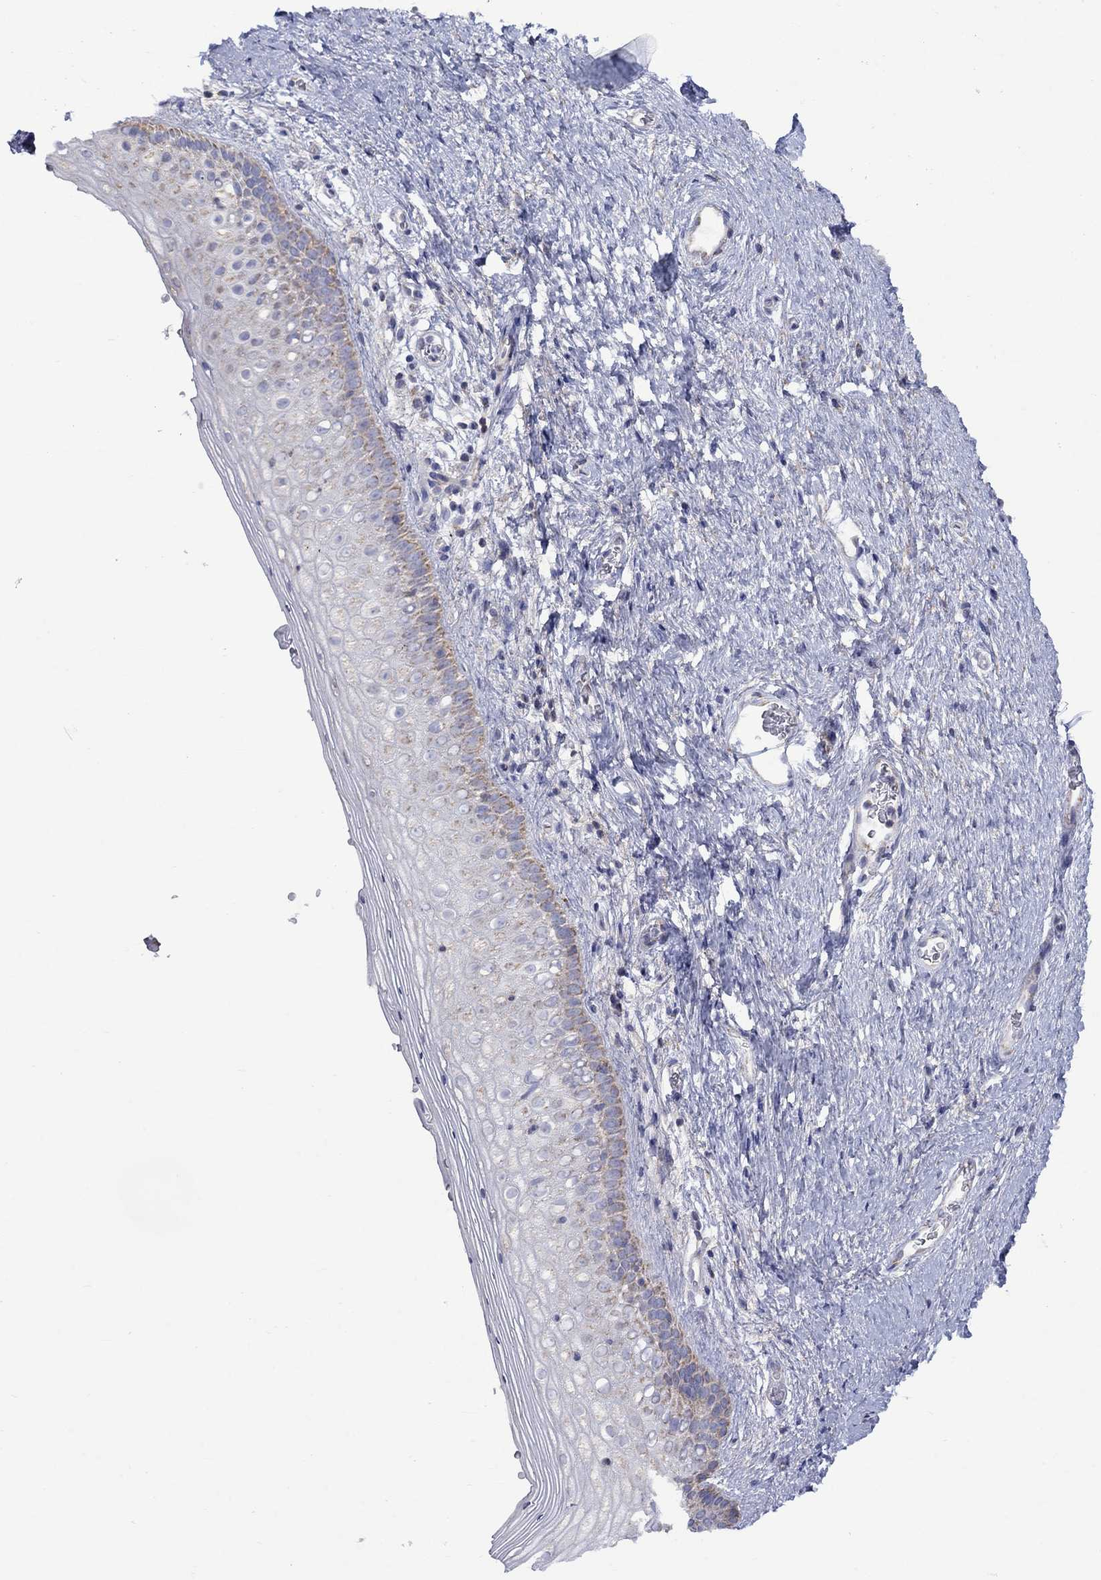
{"staining": {"intensity": "negative", "quantity": "none", "location": "none"}, "tissue": "vagina", "cell_type": "Squamous epithelial cells", "image_type": "normal", "snomed": [{"axis": "morphology", "description": "Normal tissue, NOS"}, {"axis": "topography", "description": "Vagina"}], "caption": "Immunohistochemical staining of benign vagina shows no significant positivity in squamous epithelial cells.", "gene": "CISD1", "patient": {"sex": "female", "age": 47}}